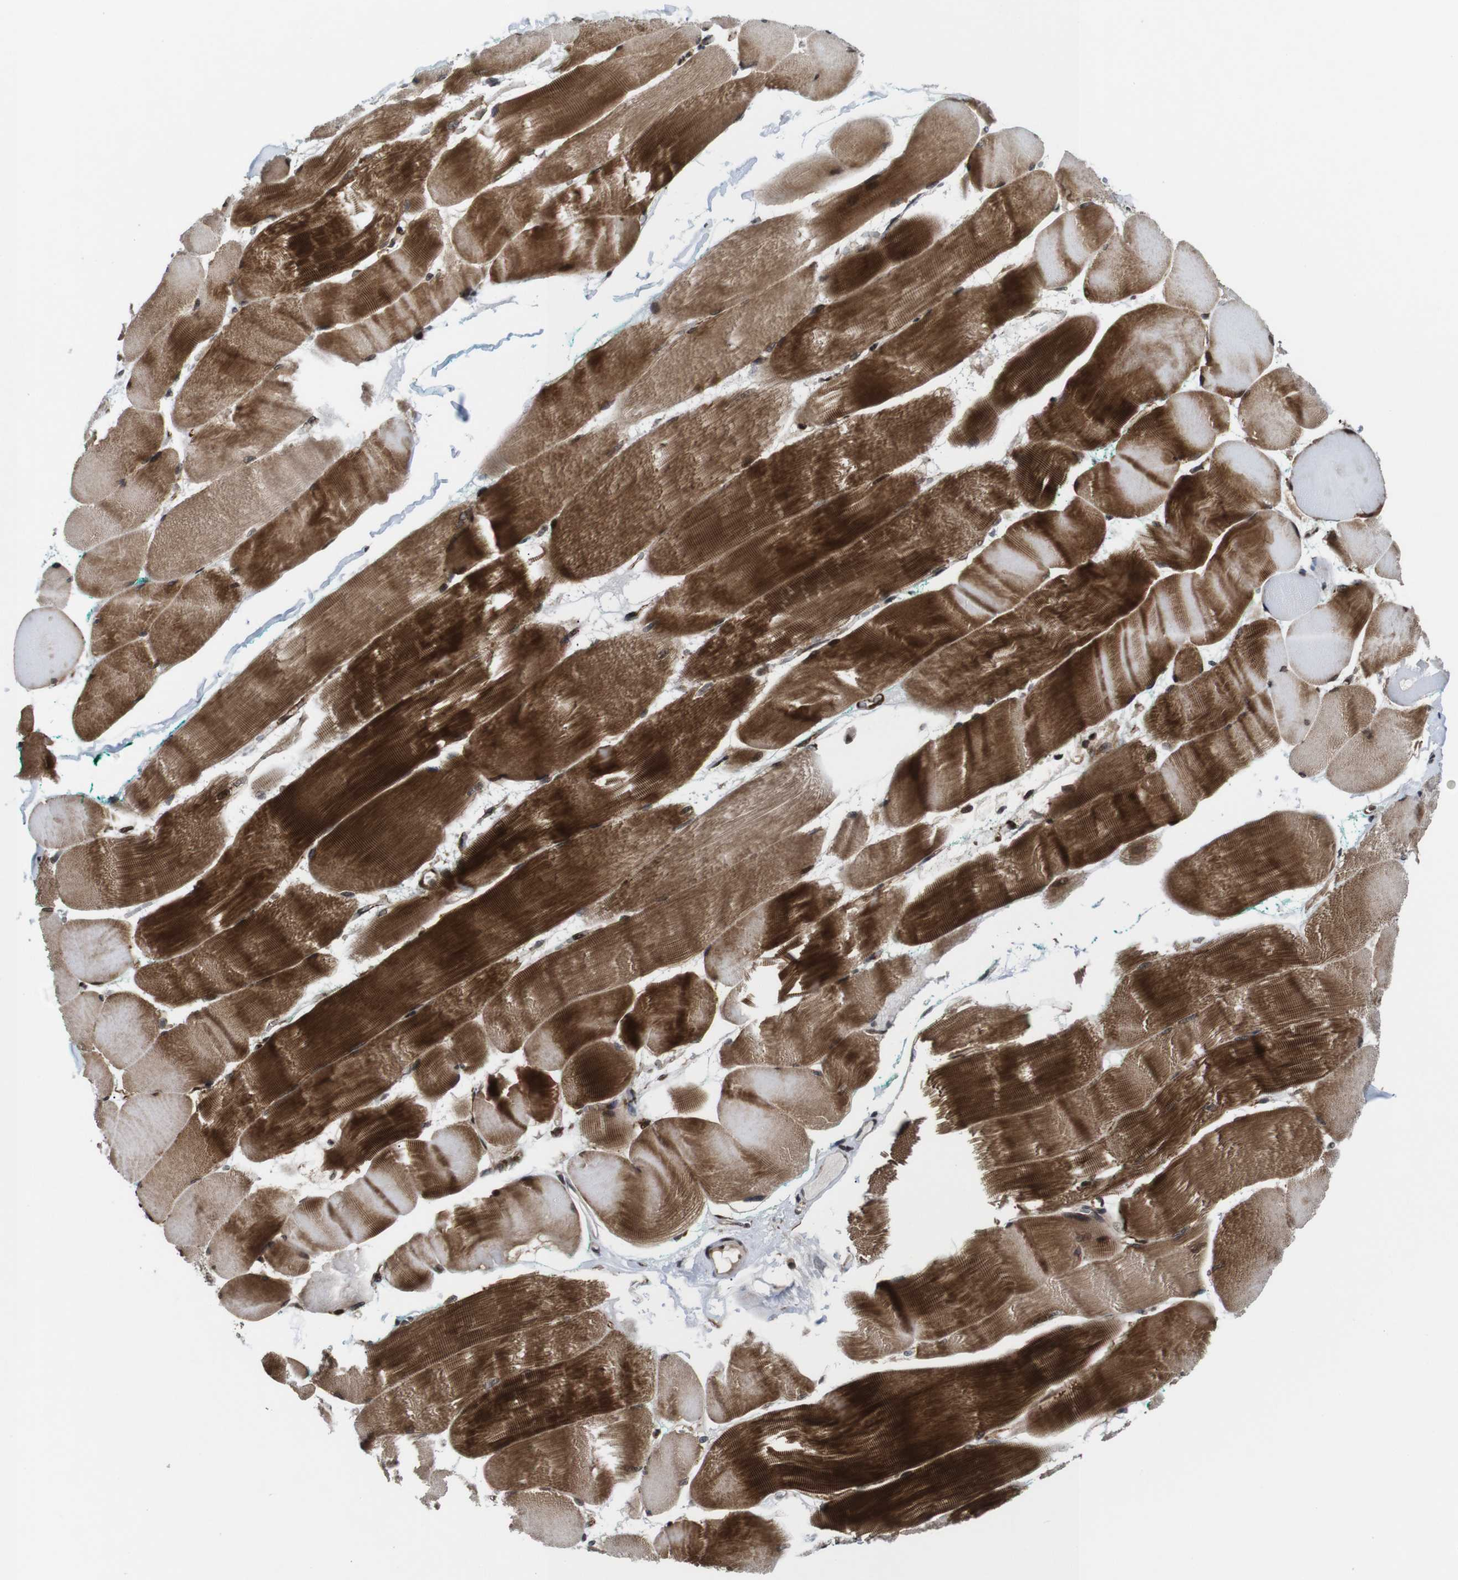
{"staining": {"intensity": "strong", "quantity": ">75%", "location": "cytoplasmic/membranous"}, "tissue": "skeletal muscle", "cell_type": "Myocytes", "image_type": "normal", "snomed": [{"axis": "morphology", "description": "Normal tissue, NOS"}, {"axis": "morphology", "description": "Squamous cell carcinoma, NOS"}, {"axis": "topography", "description": "Skeletal muscle"}], "caption": "Benign skeletal muscle exhibits strong cytoplasmic/membranous expression in approximately >75% of myocytes, visualized by immunohistochemistry.", "gene": "EIF4G1", "patient": {"sex": "male", "age": 51}}